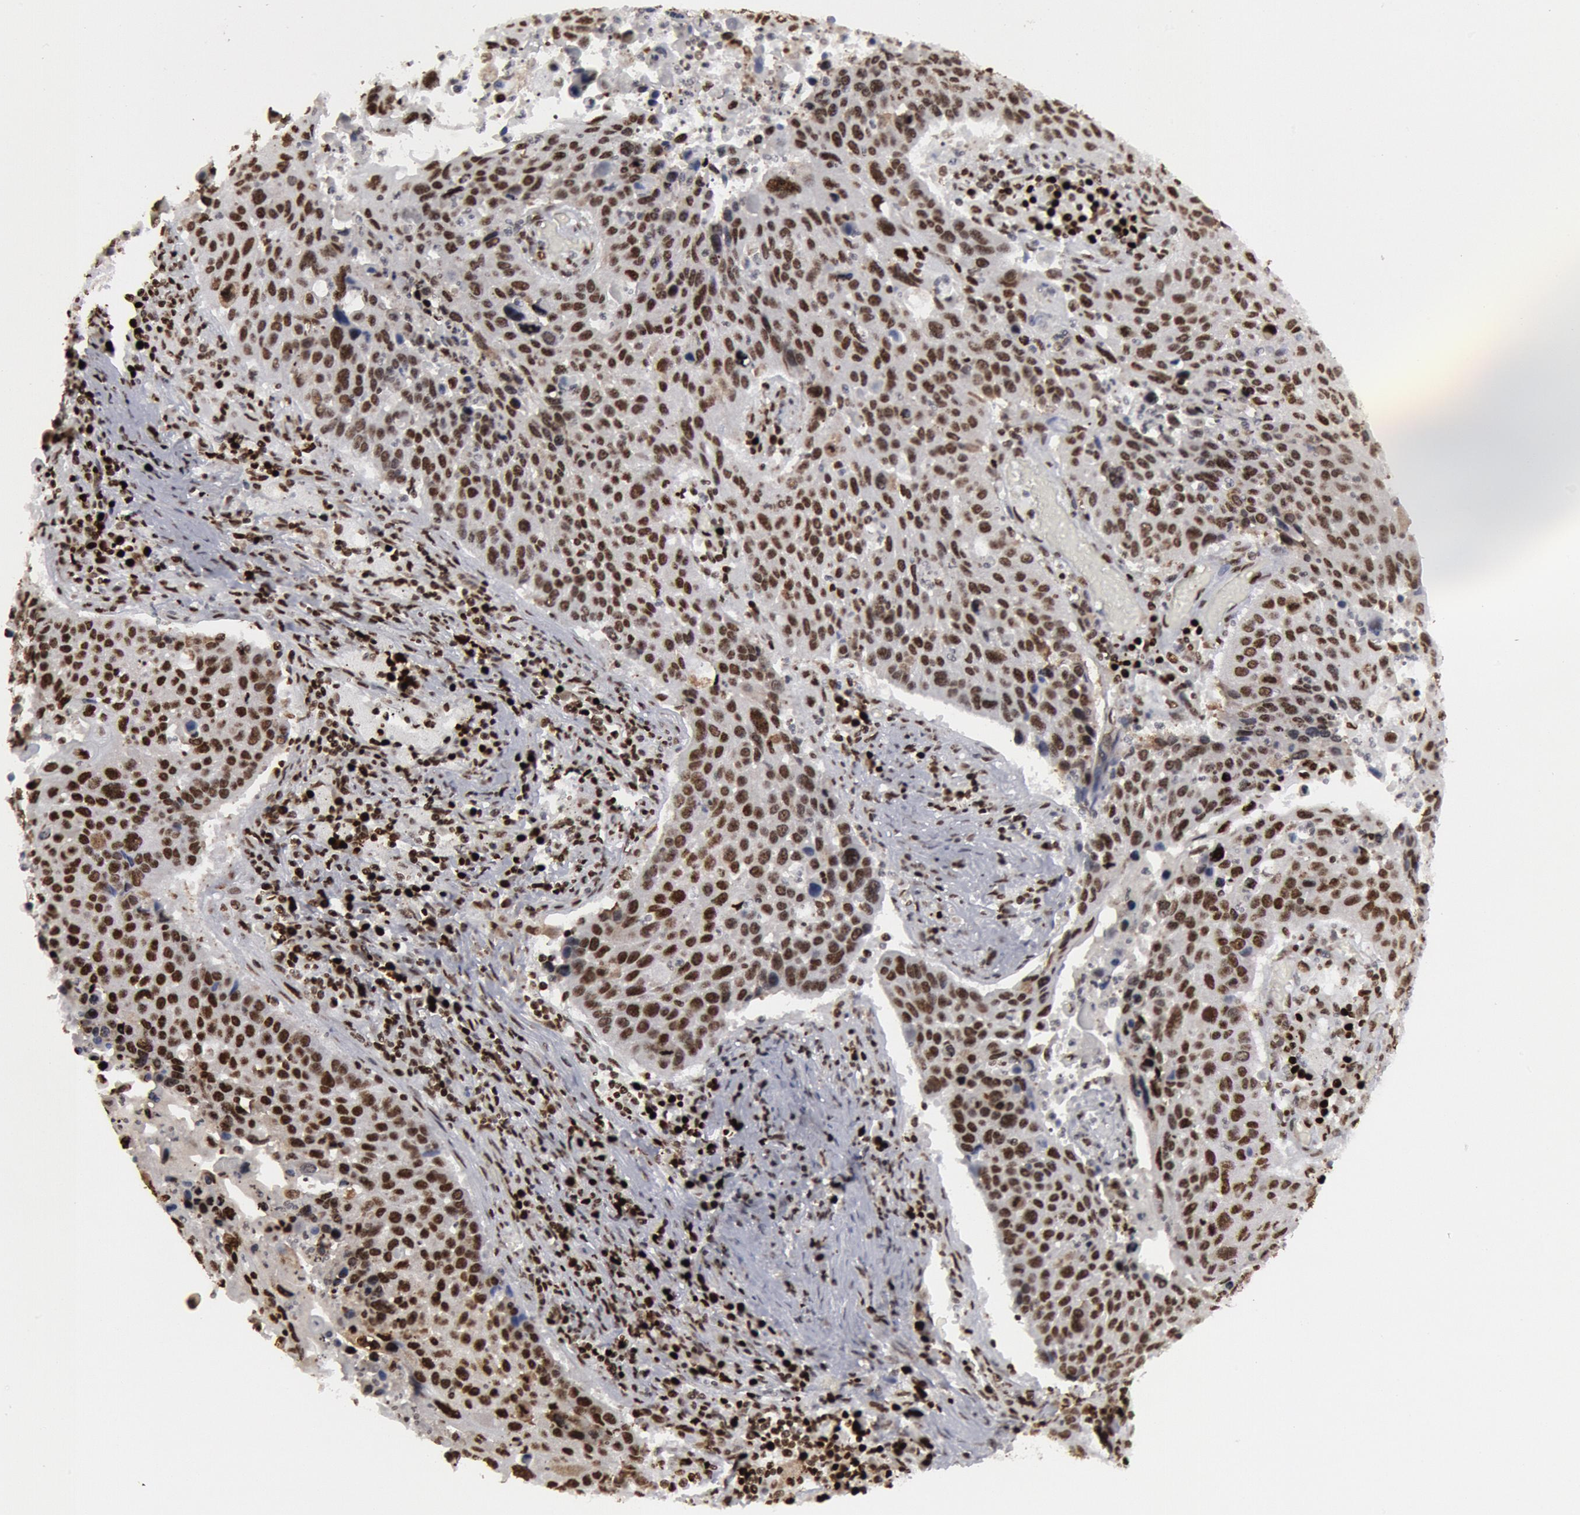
{"staining": {"intensity": "strong", "quantity": ">75%", "location": "nuclear"}, "tissue": "lung cancer", "cell_type": "Tumor cells", "image_type": "cancer", "snomed": [{"axis": "morphology", "description": "Squamous cell carcinoma, NOS"}, {"axis": "topography", "description": "Lung"}], "caption": "Immunohistochemical staining of human lung cancer (squamous cell carcinoma) exhibits strong nuclear protein expression in about >75% of tumor cells.", "gene": "SUB1", "patient": {"sex": "male", "age": 68}}